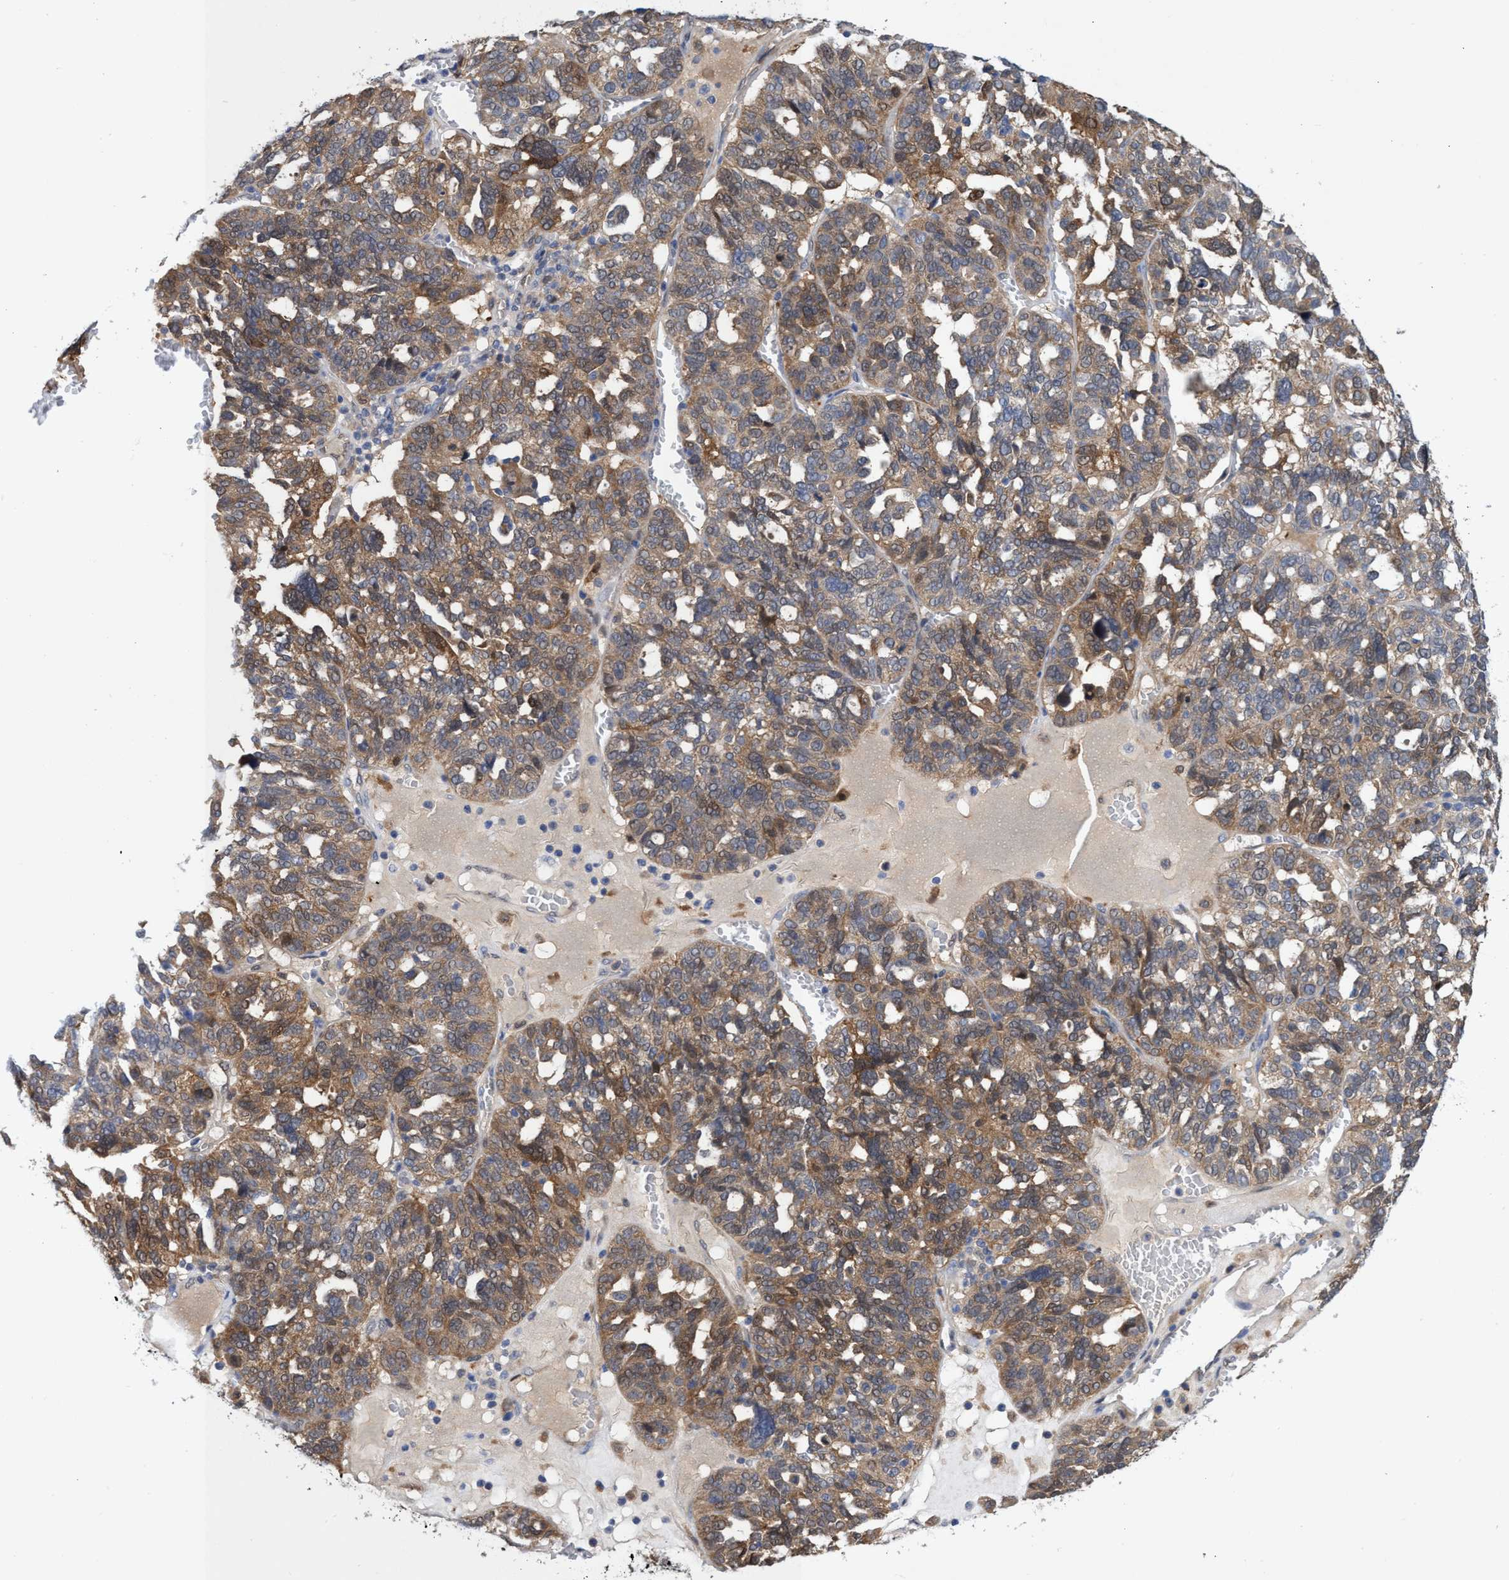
{"staining": {"intensity": "moderate", "quantity": ">75%", "location": "cytoplasmic/membranous"}, "tissue": "ovarian cancer", "cell_type": "Tumor cells", "image_type": "cancer", "snomed": [{"axis": "morphology", "description": "Cystadenocarcinoma, serous, NOS"}, {"axis": "topography", "description": "Ovary"}], "caption": "A high-resolution histopathology image shows immunohistochemistry staining of ovarian serous cystadenocarcinoma, which shows moderate cytoplasmic/membranous expression in about >75% of tumor cells.", "gene": "PNPO", "patient": {"sex": "female", "age": 59}}